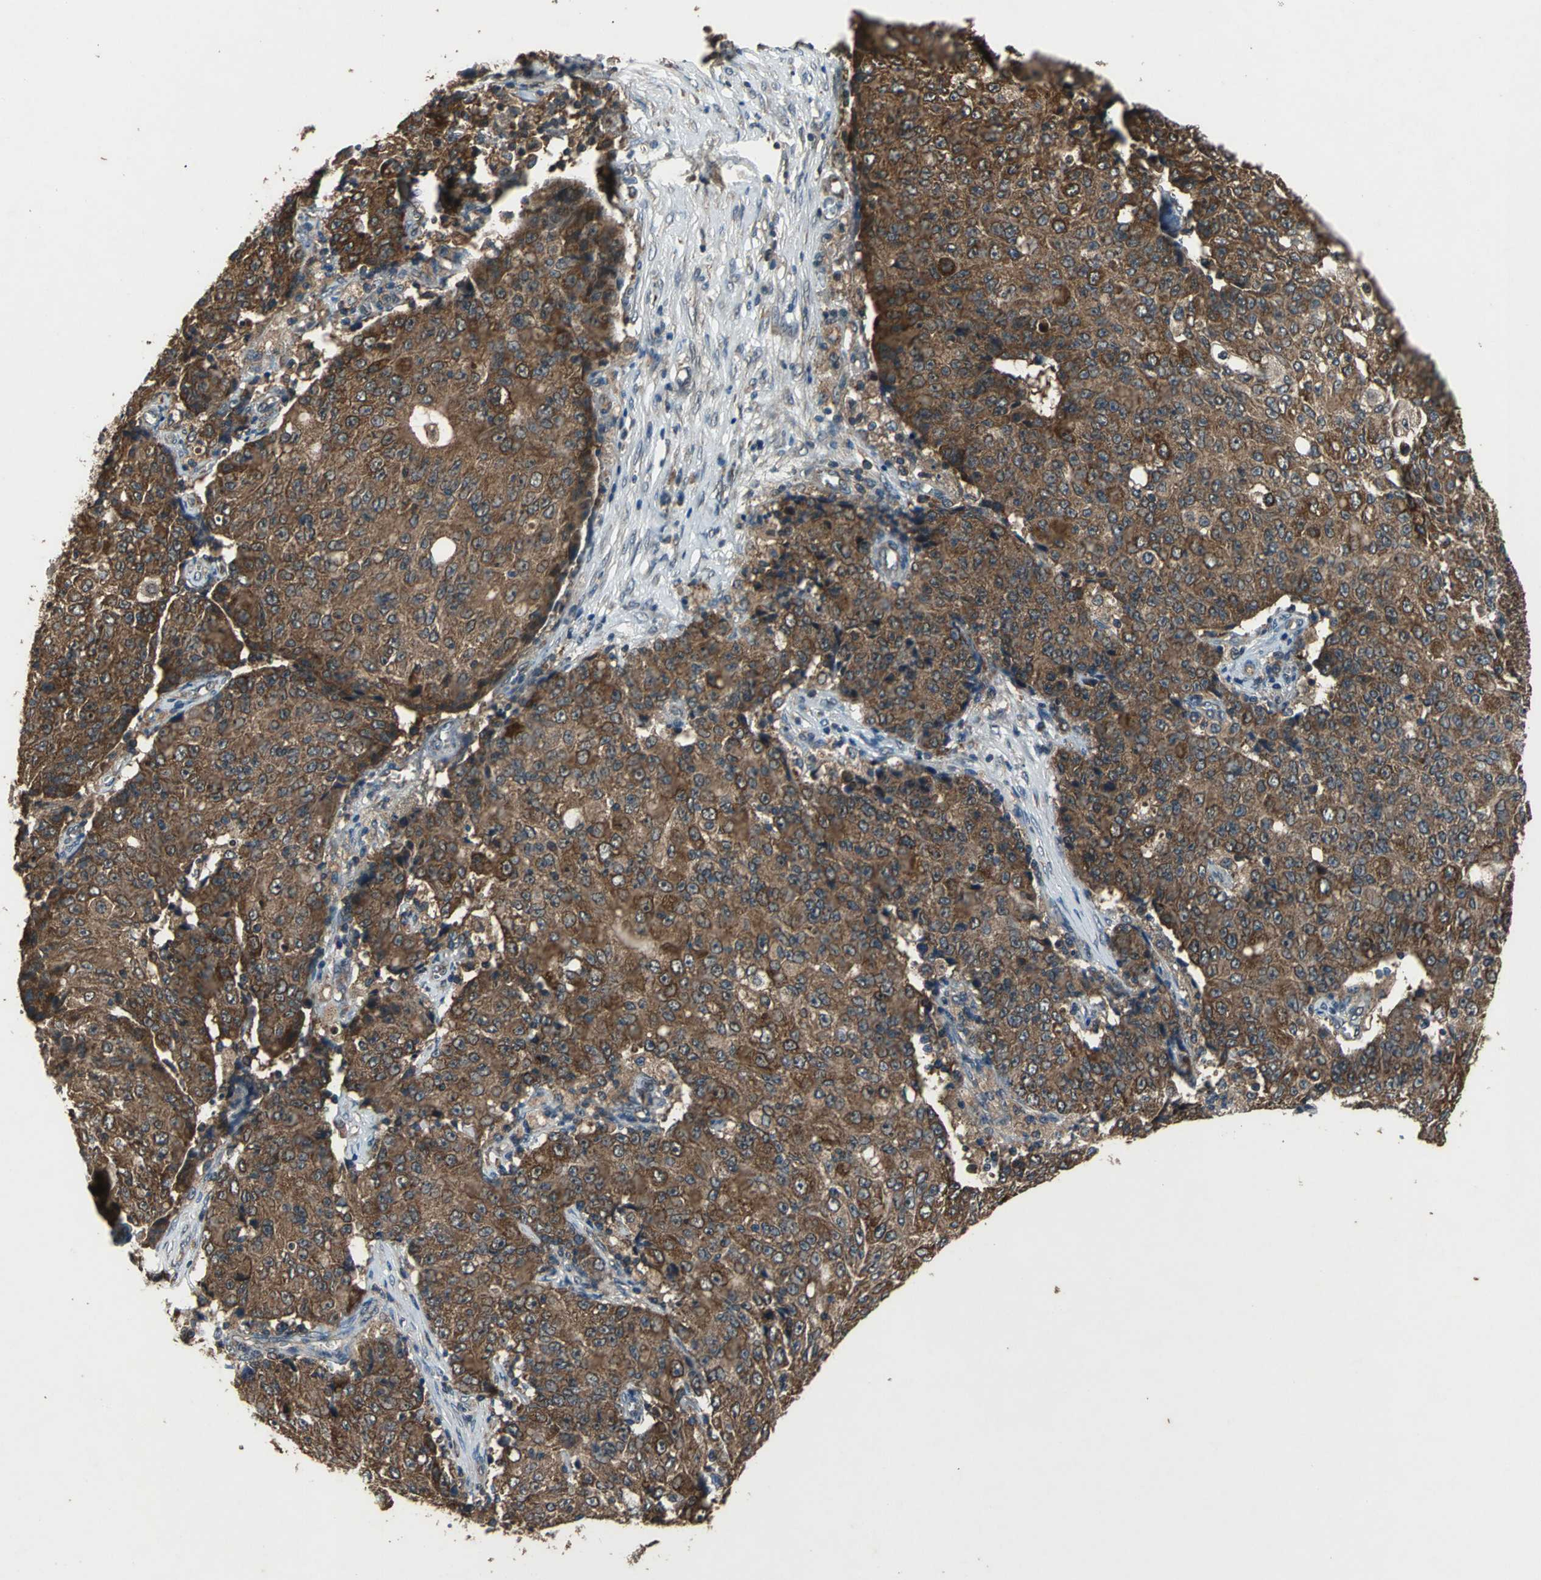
{"staining": {"intensity": "strong", "quantity": ">75%", "location": "cytoplasmic/membranous"}, "tissue": "ovarian cancer", "cell_type": "Tumor cells", "image_type": "cancer", "snomed": [{"axis": "morphology", "description": "Carcinoma, endometroid"}, {"axis": "topography", "description": "Ovary"}], "caption": "Human ovarian cancer stained for a protein (brown) shows strong cytoplasmic/membranous positive positivity in about >75% of tumor cells.", "gene": "ZNF608", "patient": {"sex": "female", "age": 42}}